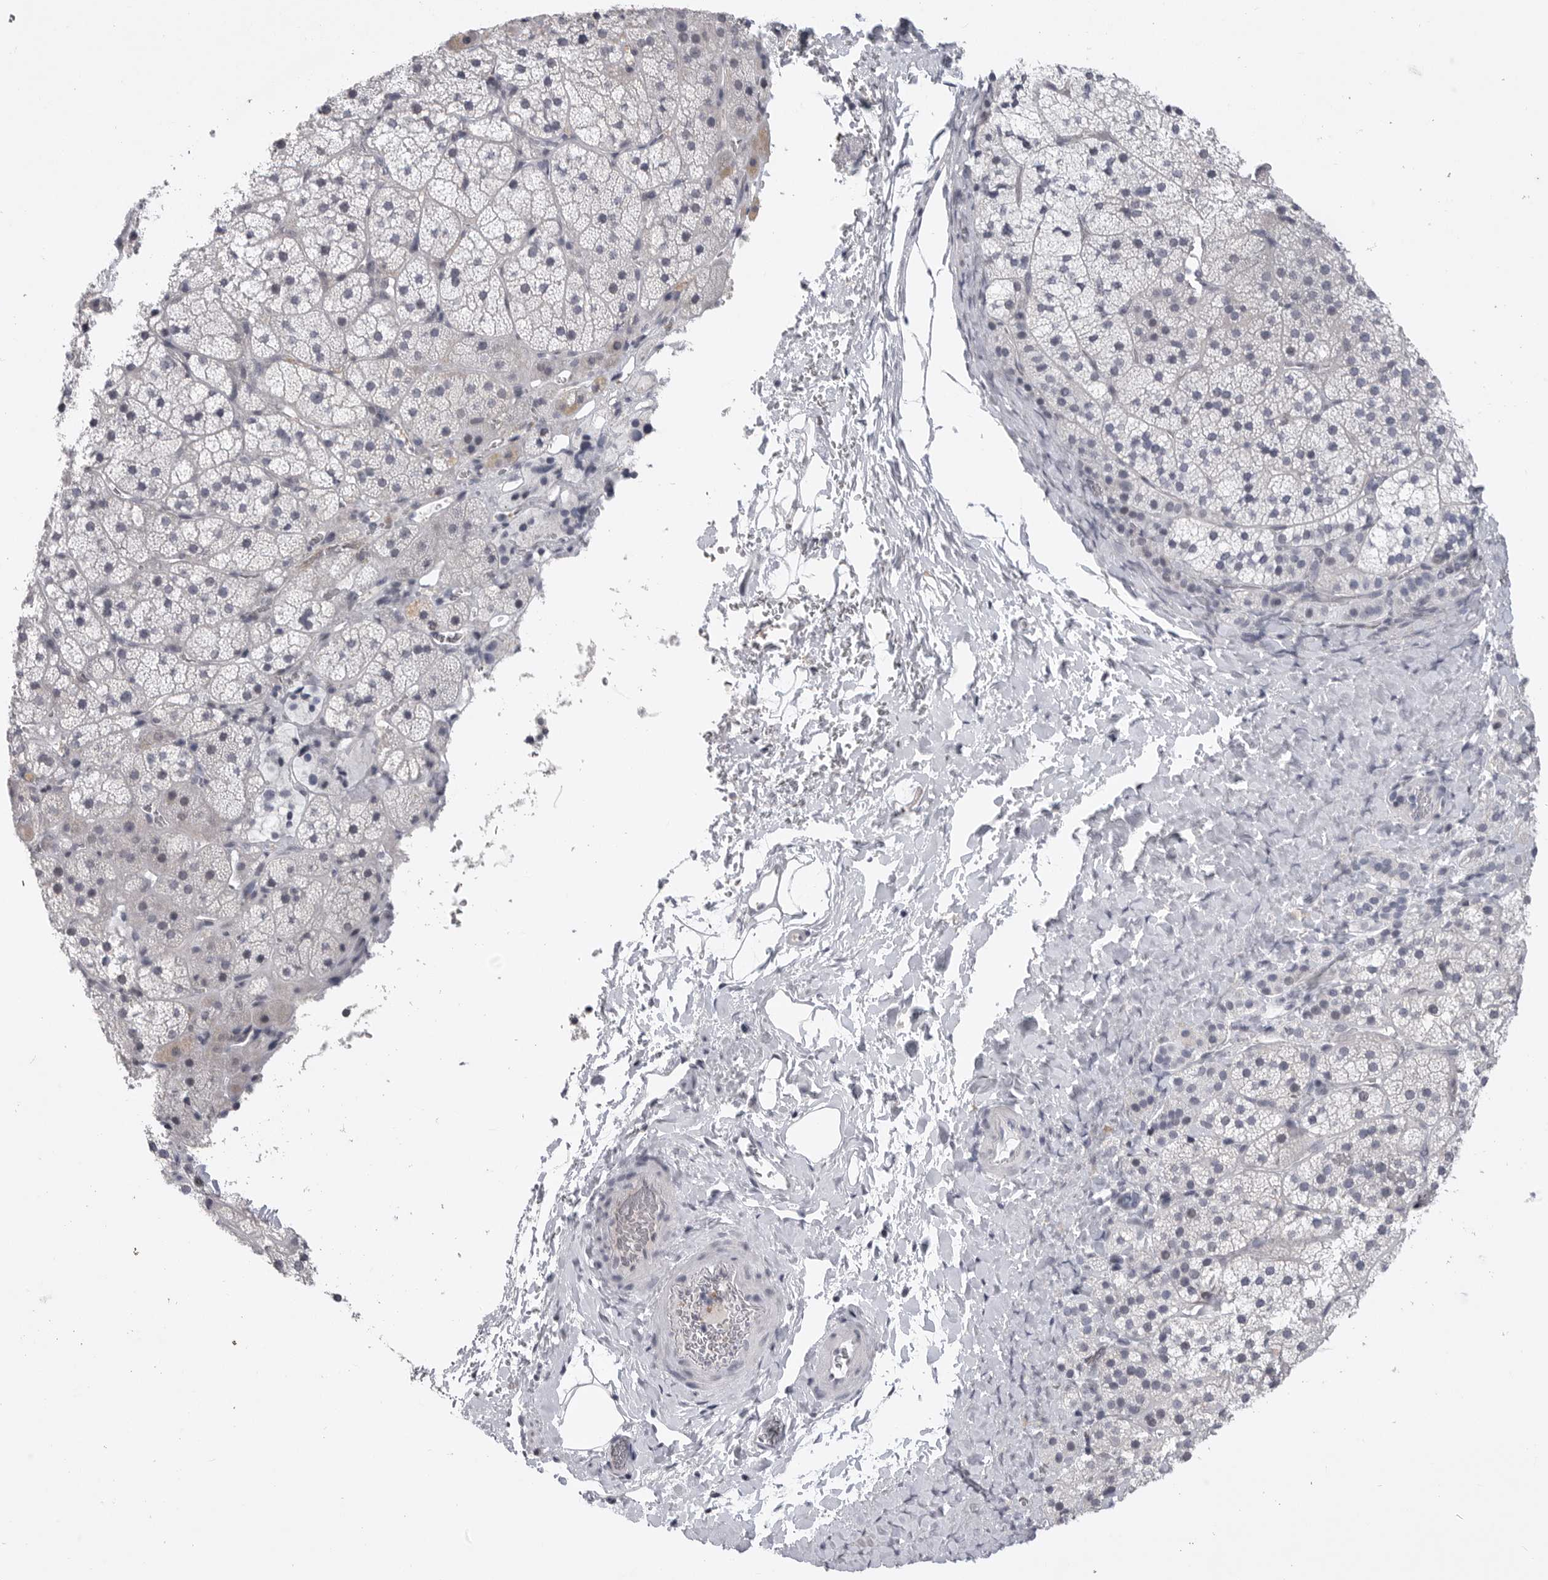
{"staining": {"intensity": "negative", "quantity": "none", "location": "none"}, "tissue": "adrenal gland", "cell_type": "Glandular cells", "image_type": "normal", "snomed": [{"axis": "morphology", "description": "Normal tissue, NOS"}, {"axis": "topography", "description": "Adrenal gland"}], "caption": "IHC image of unremarkable human adrenal gland stained for a protein (brown), which shows no staining in glandular cells. (Stains: DAB (3,3'-diaminobenzidine) IHC with hematoxylin counter stain, Microscopy: brightfield microscopy at high magnification).", "gene": "FBXO43", "patient": {"sex": "female", "age": 44}}